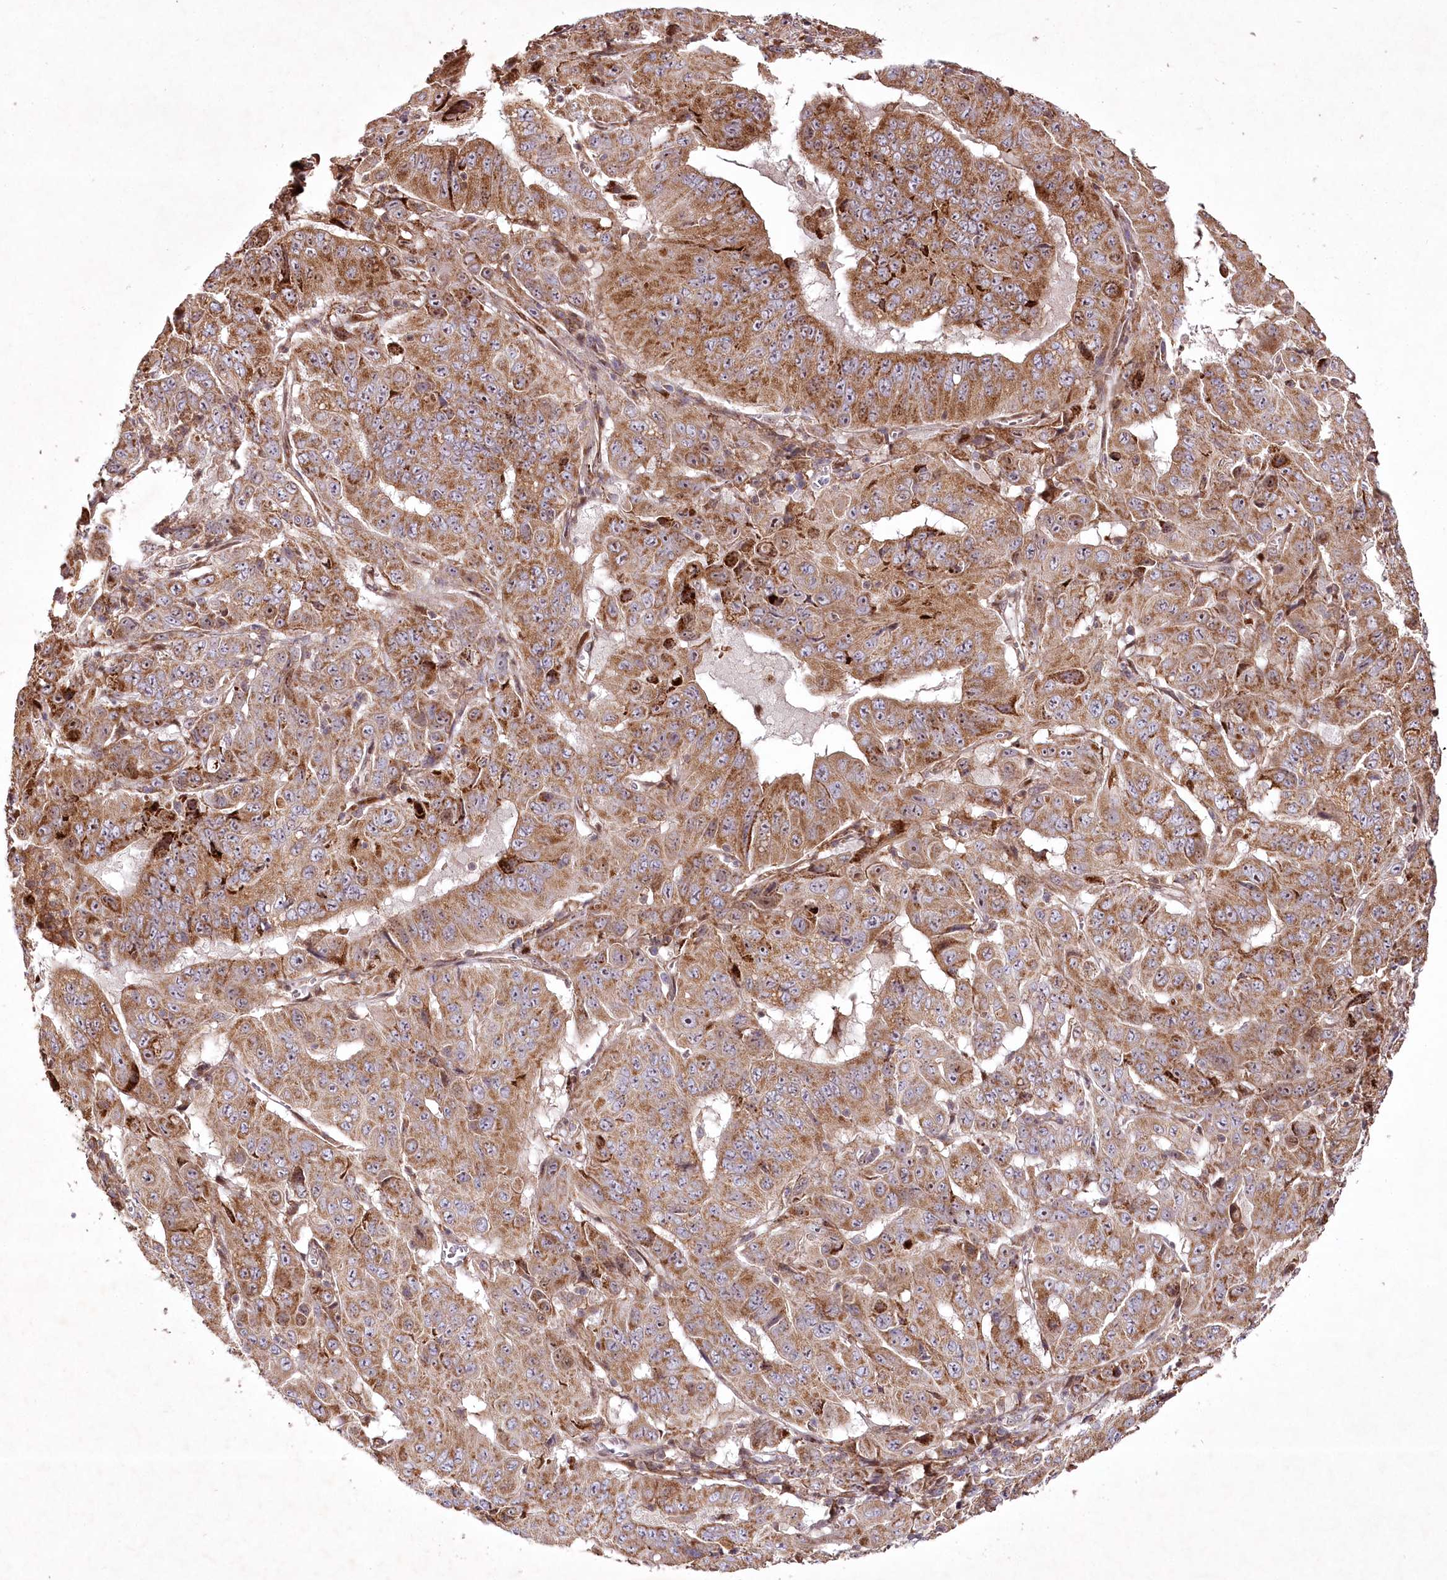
{"staining": {"intensity": "moderate", "quantity": ">75%", "location": "cytoplasmic/membranous"}, "tissue": "pancreatic cancer", "cell_type": "Tumor cells", "image_type": "cancer", "snomed": [{"axis": "morphology", "description": "Adenocarcinoma, NOS"}, {"axis": "topography", "description": "Pancreas"}], "caption": "Protein positivity by IHC demonstrates moderate cytoplasmic/membranous positivity in approximately >75% of tumor cells in pancreatic cancer.", "gene": "PSTK", "patient": {"sex": "male", "age": 63}}